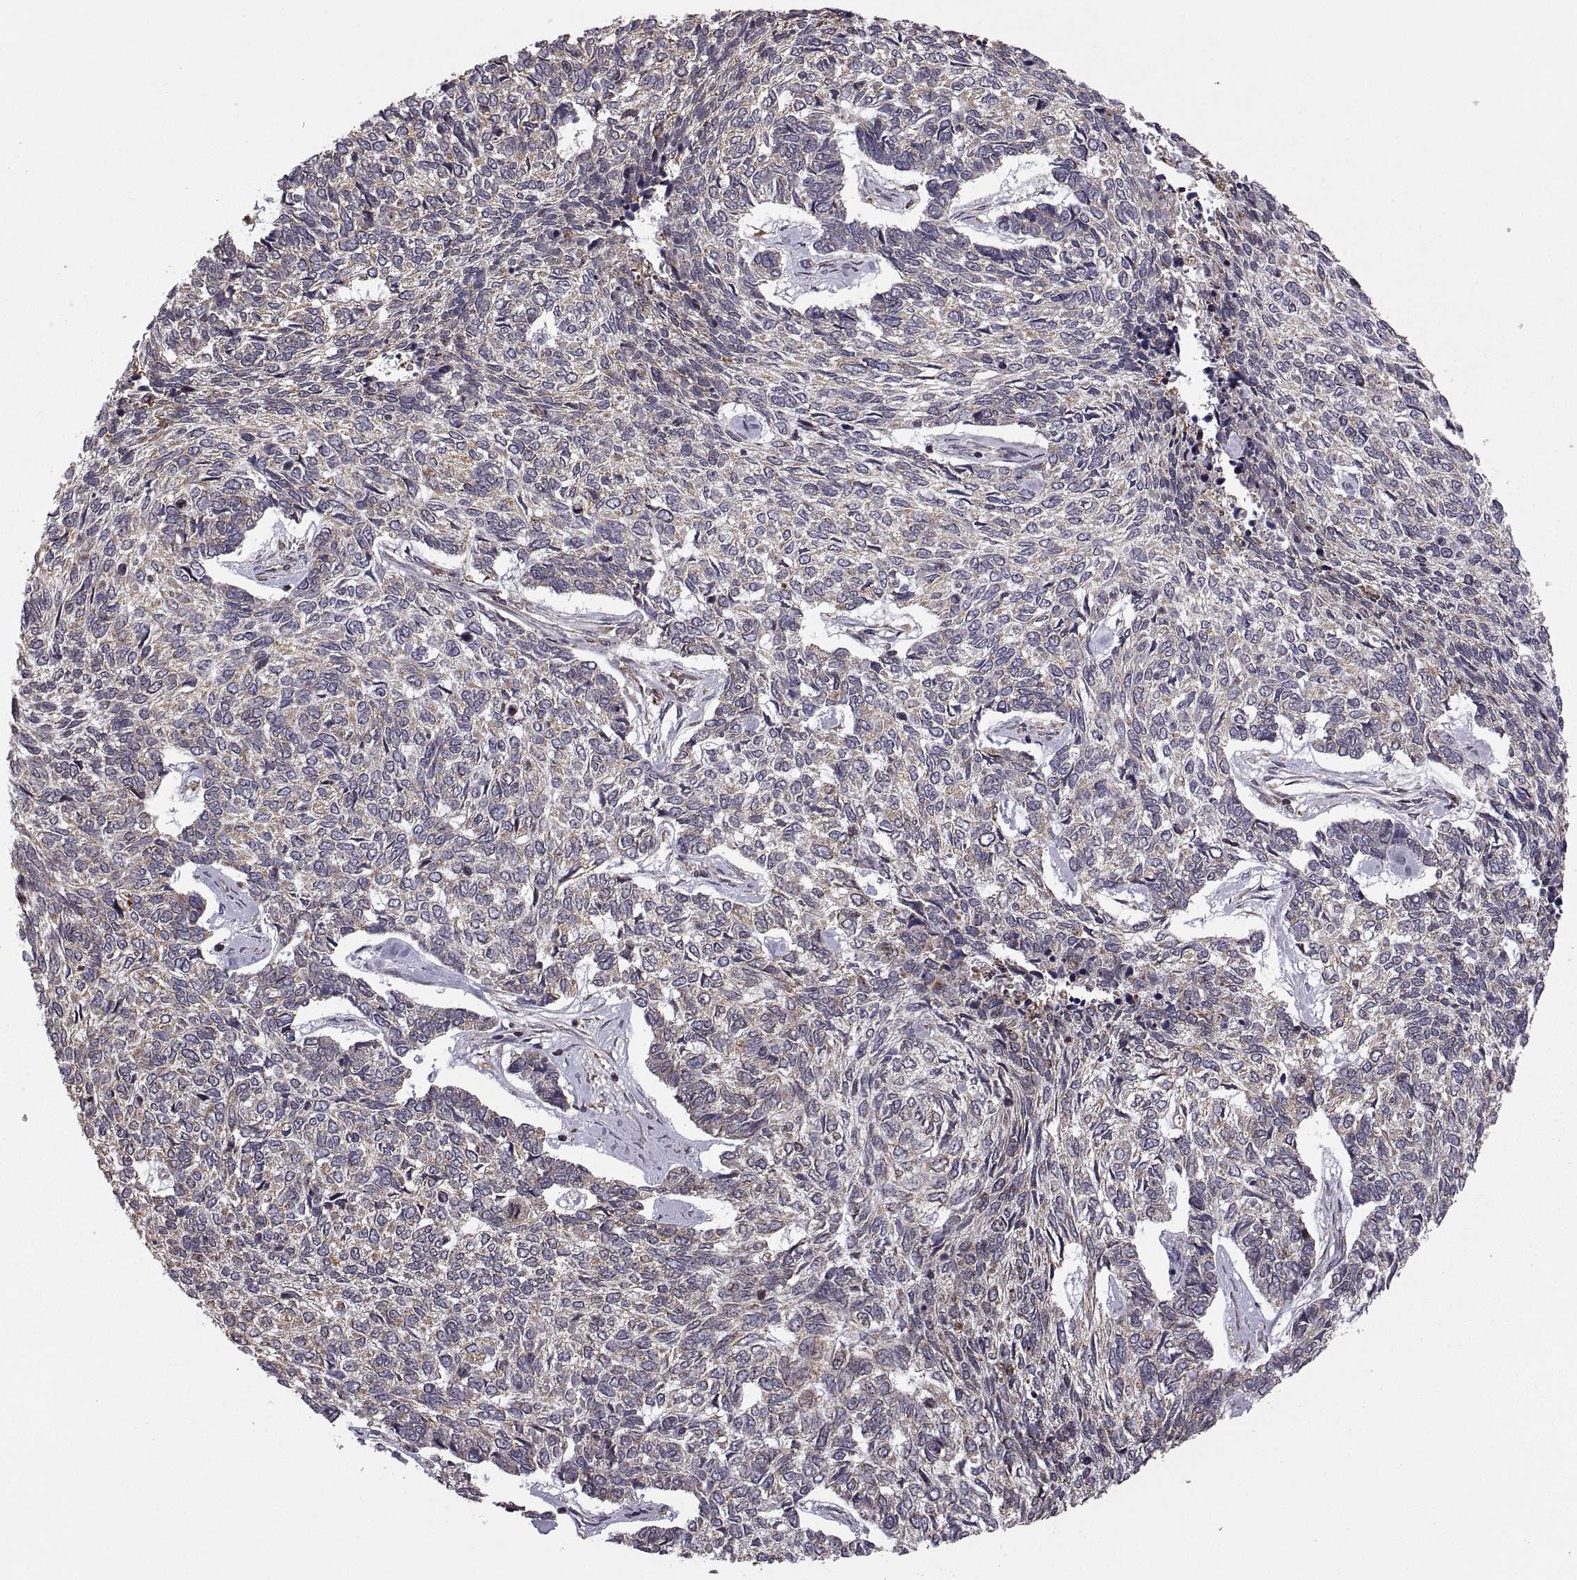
{"staining": {"intensity": "weak", "quantity": "<25%", "location": "cytoplasmic/membranous"}, "tissue": "skin cancer", "cell_type": "Tumor cells", "image_type": "cancer", "snomed": [{"axis": "morphology", "description": "Basal cell carcinoma"}, {"axis": "topography", "description": "Skin"}], "caption": "Tumor cells show no significant positivity in skin cancer (basal cell carcinoma). (Brightfield microscopy of DAB immunohistochemistry (IHC) at high magnification).", "gene": "PDIA3", "patient": {"sex": "female", "age": 65}}